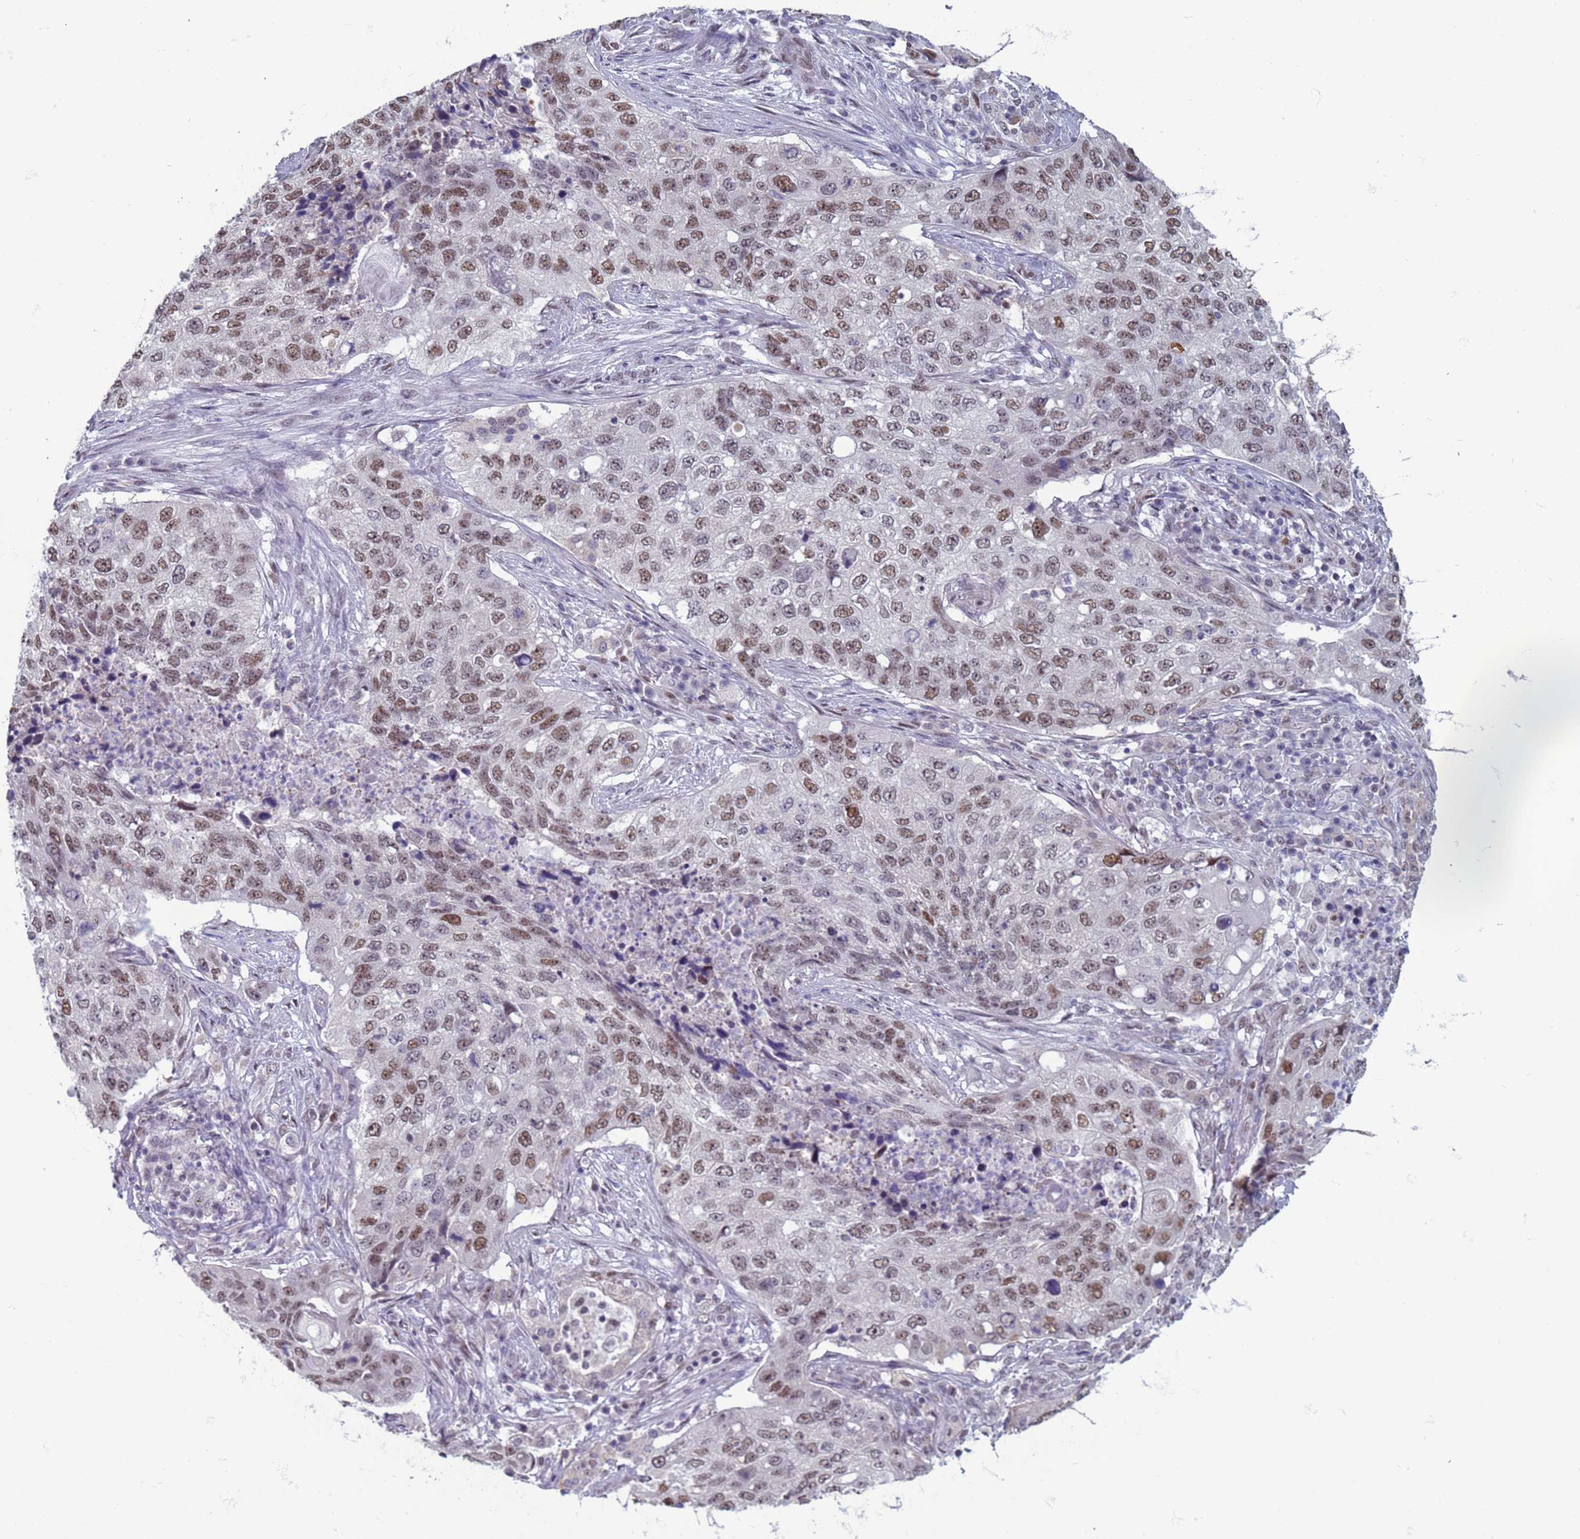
{"staining": {"intensity": "moderate", "quantity": ">75%", "location": "nuclear"}, "tissue": "lung cancer", "cell_type": "Tumor cells", "image_type": "cancer", "snomed": [{"axis": "morphology", "description": "Squamous cell carcinoma, NOS"}, {"axis": "topography", "description": "Lung"}], "caption": "IHC image of neoplastic tissue: human lung cancer stained using immunohistochemistry exhibits medium levels of moderate protein expression localized specifically in the nuclear of tumor cells, appearing as a nuclear brown color.", "gene": "SAE1", "patient": {"sex": "female", "age": 63}}